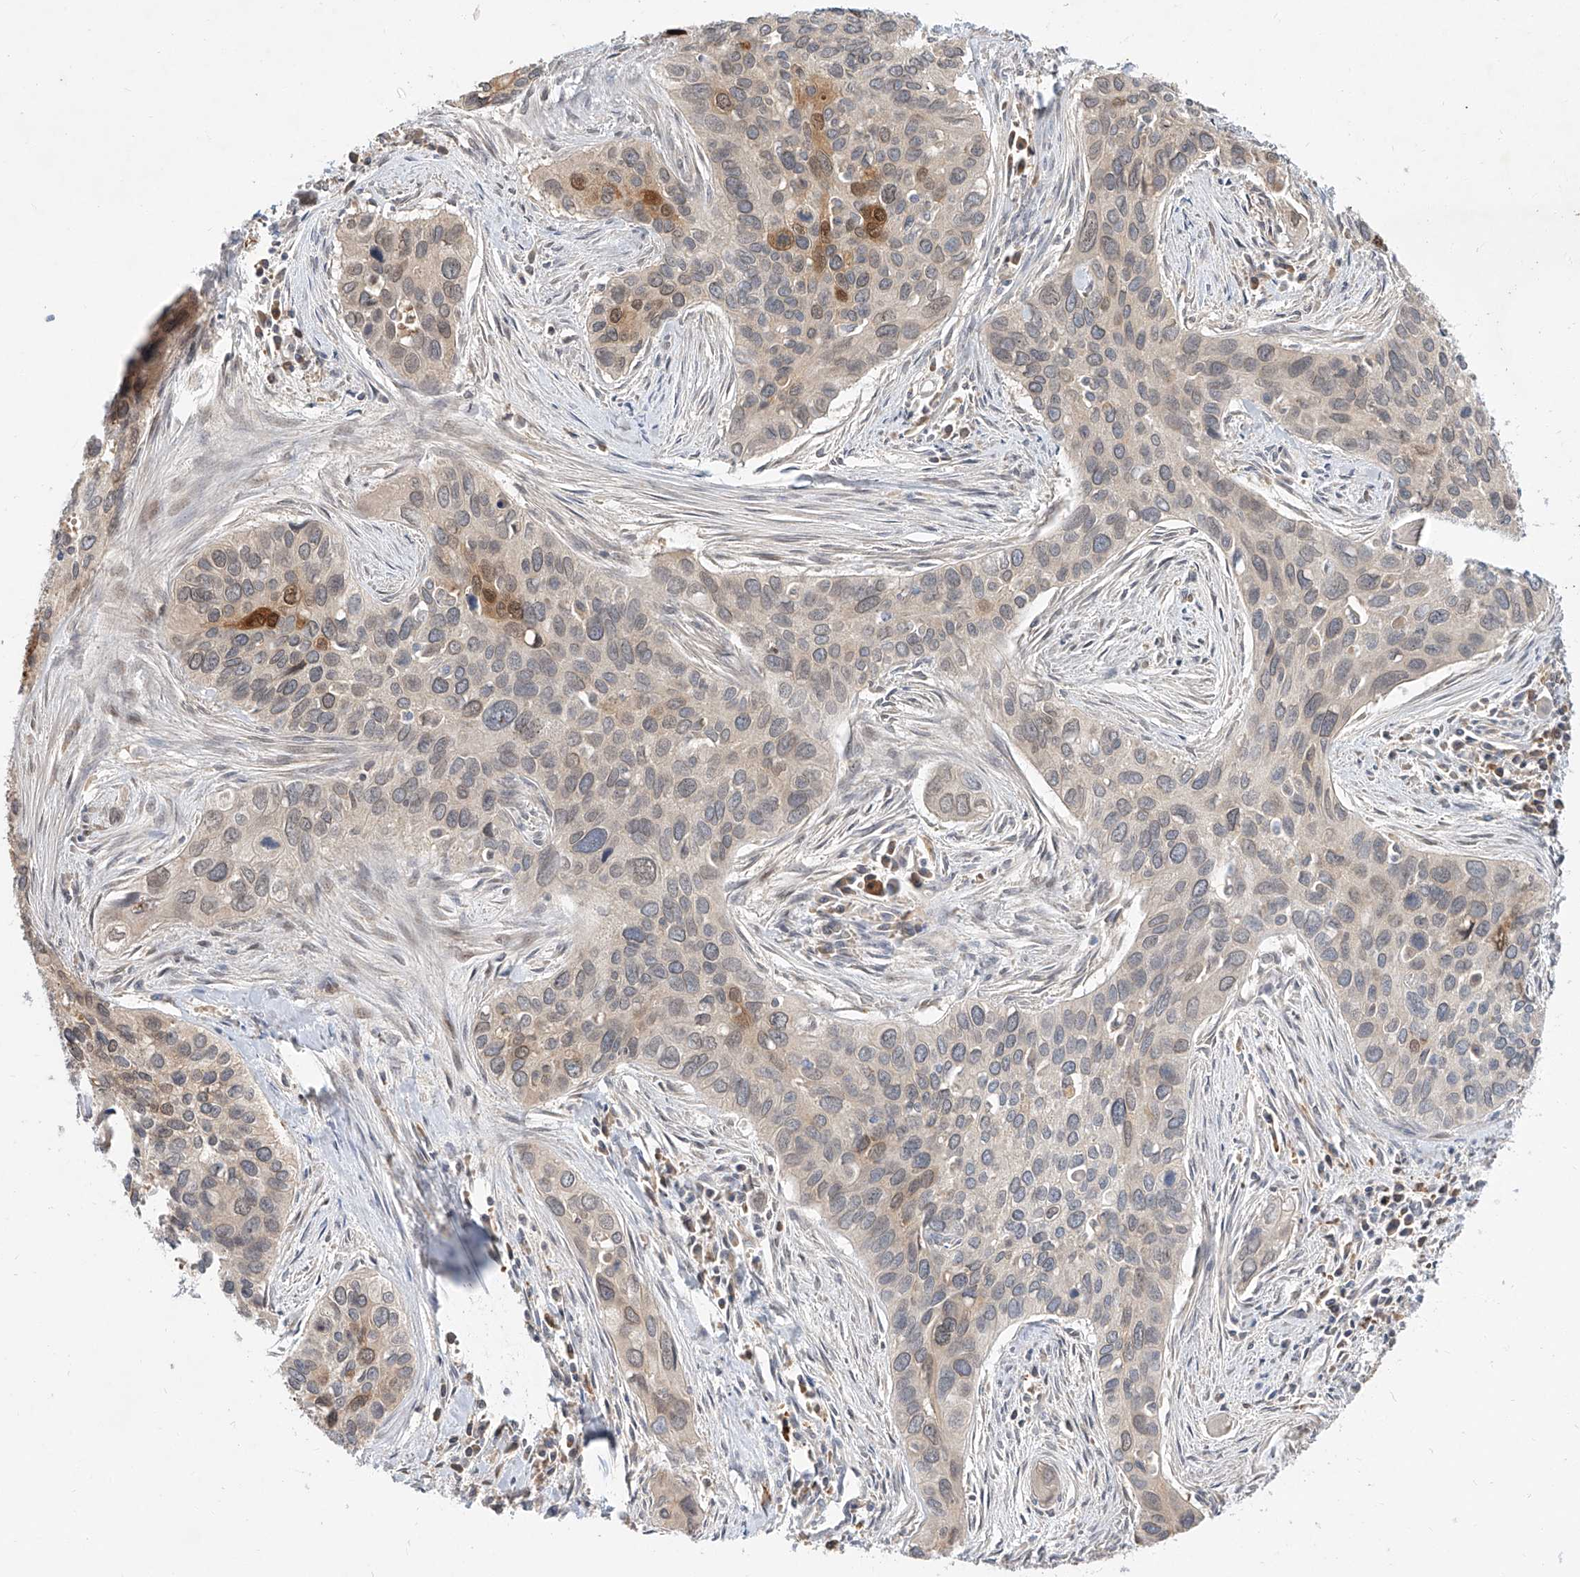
{"staining": {"intensity": "moderate", "quantity": "<25%", "location": "cytoplasmic/membranous,nuclear"}, "tissue": "cervical cancer", "cell_type": "Tumor cells", "image_type": "cancer", "snomed": [{"axis": "morphology", "description": "Squamous cell carcinoma, NOS"}, {"axis": "topography", "description": "Cervix"}], "caption": "Approximately <25% of tumor cells in squamous cell carcinoma (cervical) demonstrate moderate cytoplasmic/membranous and nuclear protein expression as visualized by brown immunohistochemical staining.", "gene": "DIRAS3", "patient": {"sex": "female", "age": 55}}